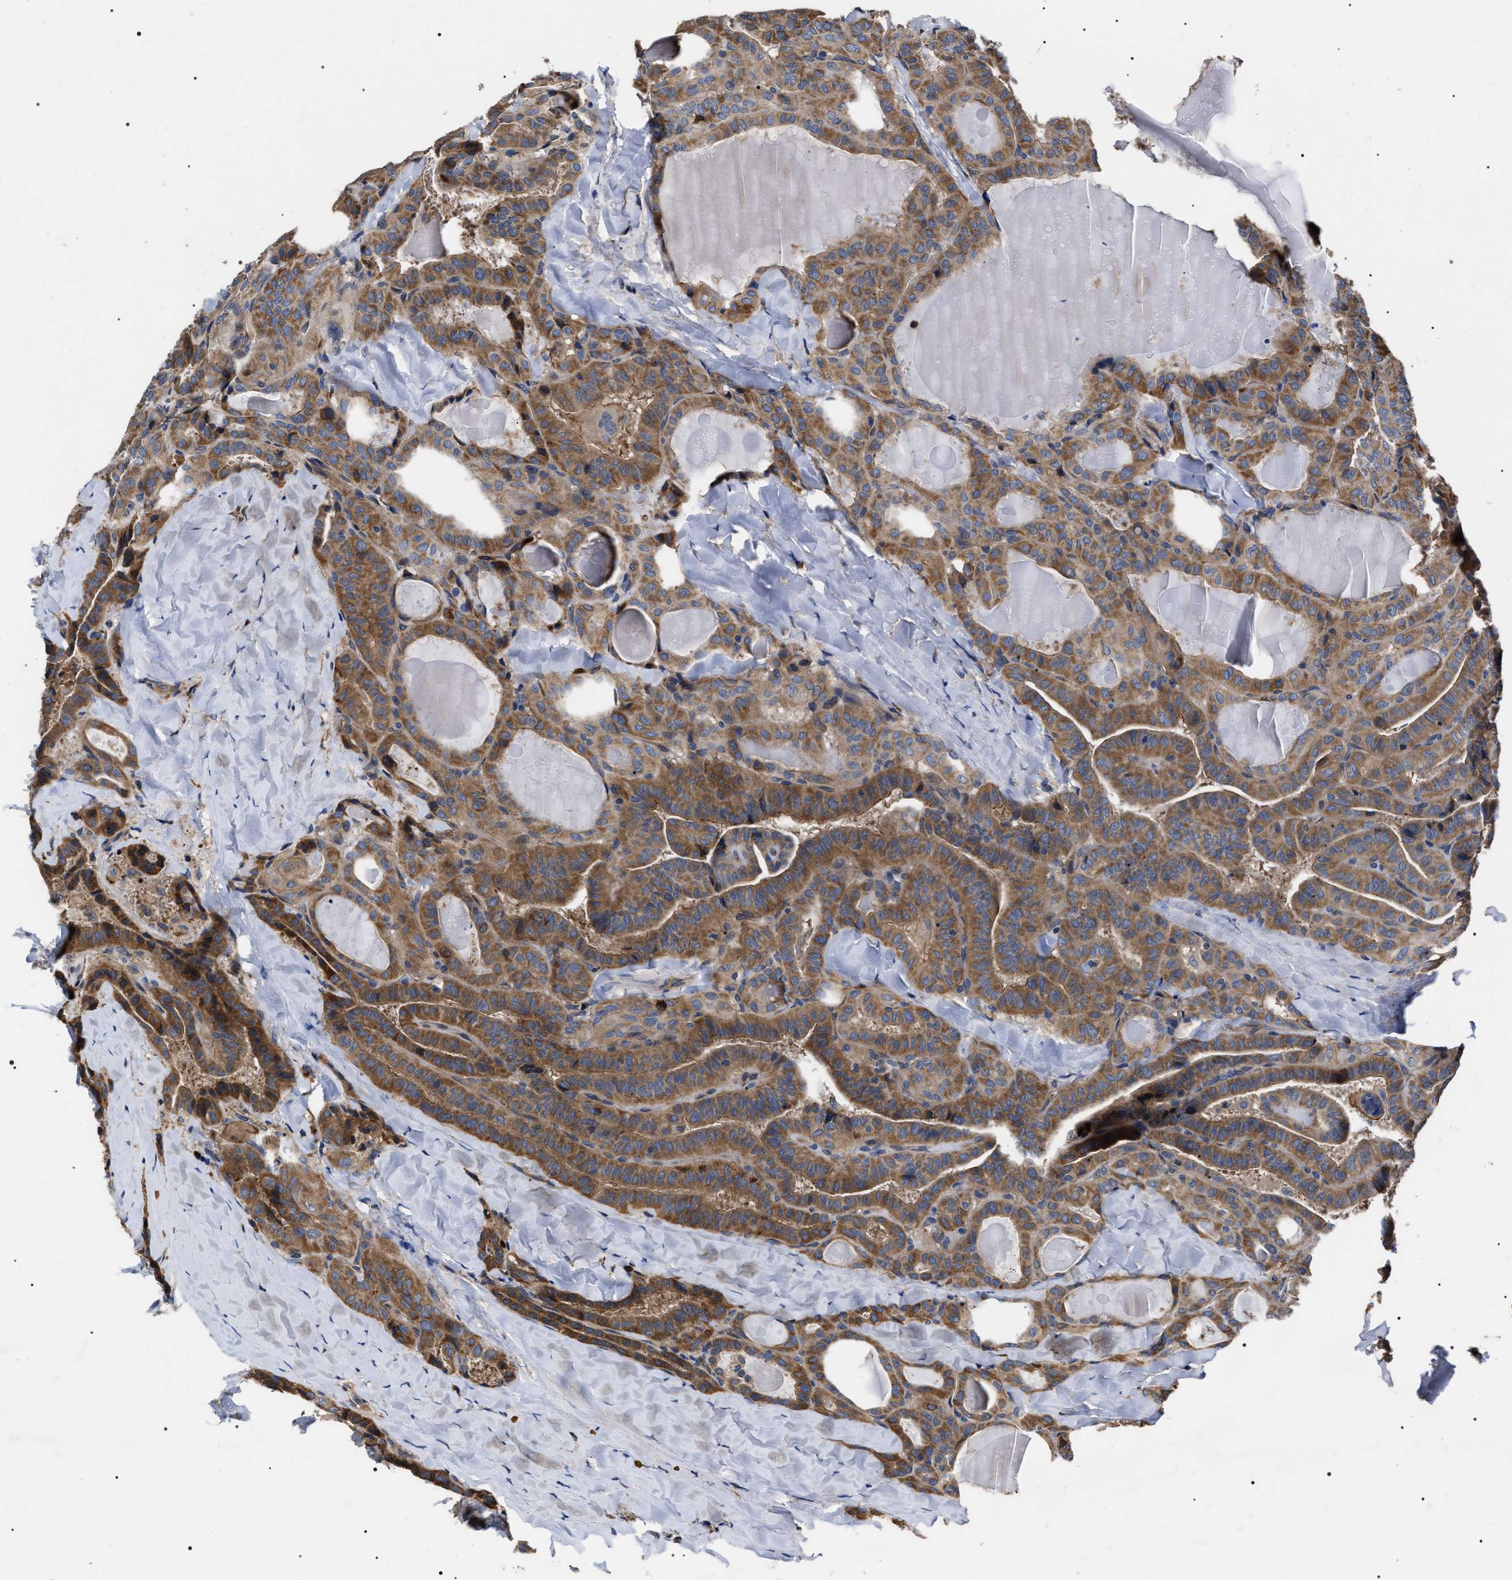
{"staining": {"intensity": "moderate", "quantity": ">75%", "location": "cytoplasmic/membranous"}, "tissue": "thyroid cancer", "cell_type": "Tumor cells", "image_type": "cancer", "snomed": [{"axis": "morphology", "description": "Papillary adenocarcinoma, NOS"}, {"axis": "topography", "description": "Thyroid gland"}], "caption": "Thyroid cancer (papillary adenocarcinoma) stained with a protein marker reveals moderate staining in tumor cells.", "gene": "MIS18A", "patient": {"sex": "male", "age": 77}}